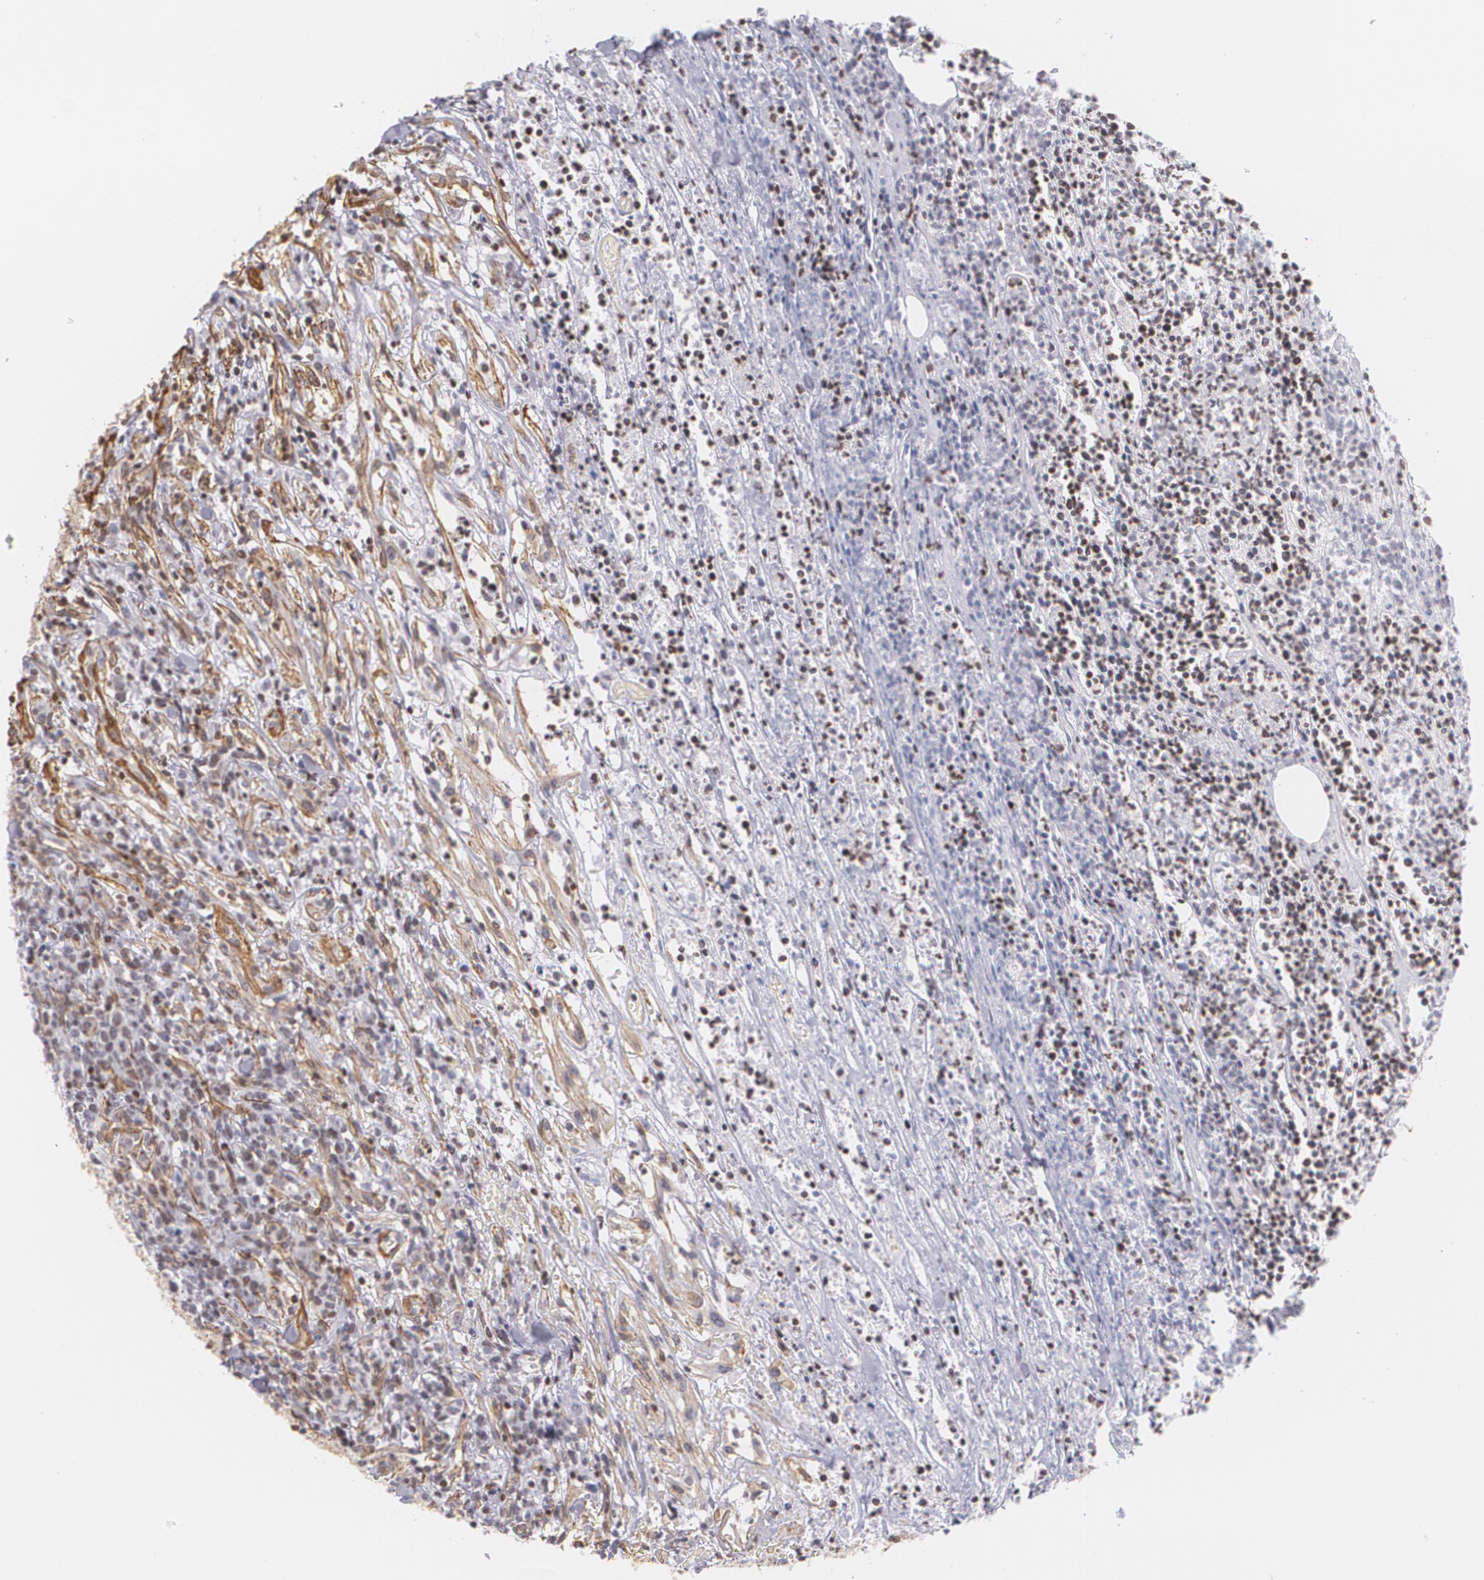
{"staining": {"intensity": "negative", "quantity": "none", "location": "none"}, "tissue": "lymphoma", "cell_type": "Tumor cells", "image_type": "cancer", "snomed": [{"axis": "morphology", "description": "Malignant lymphoma, non-Hodgkin's type, High grade"}, {"axis": "topography", "description": "Lymph node"}], "caption": "This image is of malignant lymphoma, non-Hodgkin's type (high-grade) stained with IHC to label a protein in brown with the nuclei are counter-stained blue. There is no expression in tumor cells.", "gene": "VAMP1", "patient": {"sex": "female", "age": 73}}